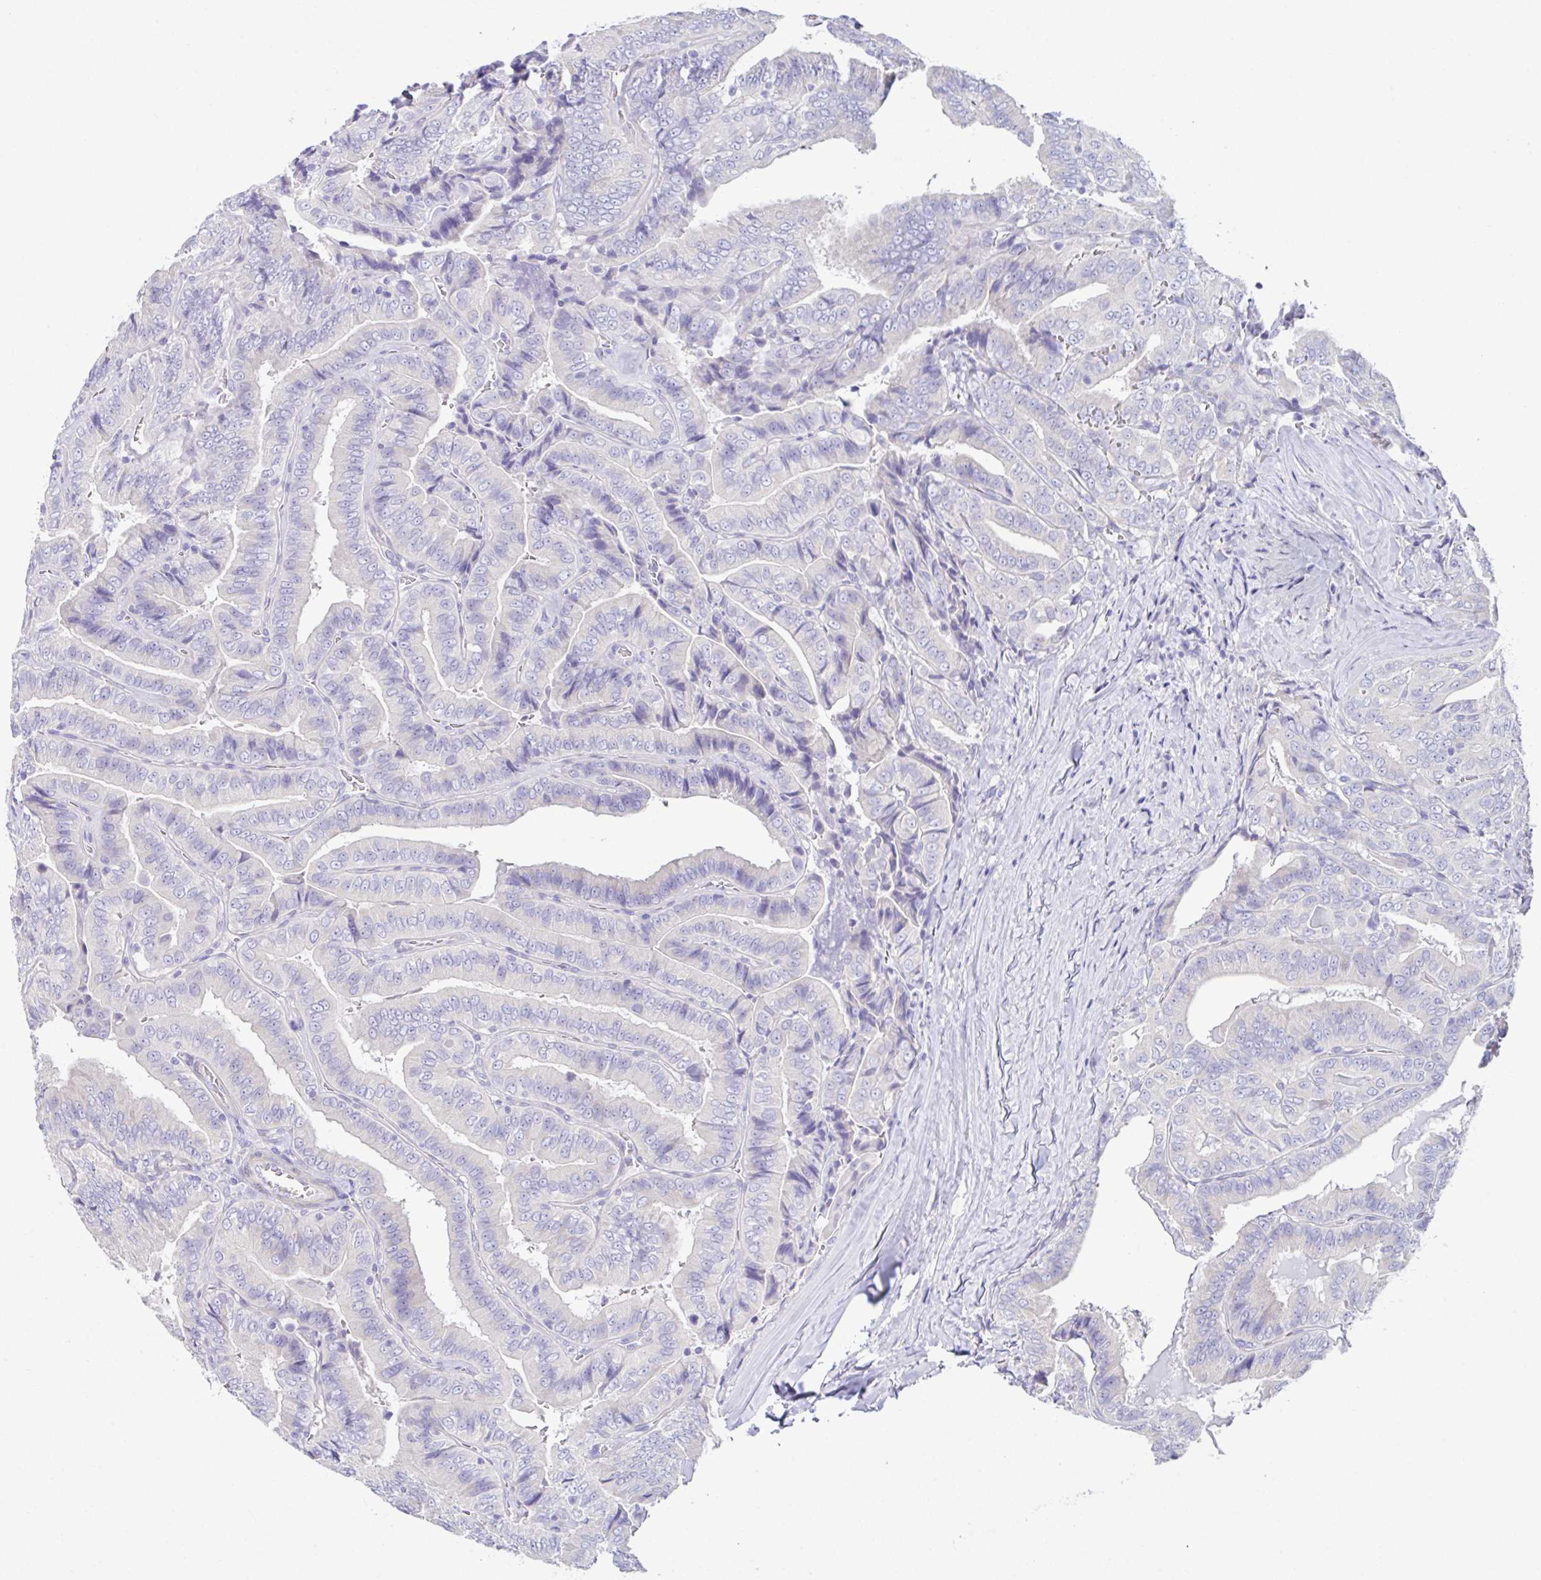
{"staining": {"intensity": "negative", "quantity": "none", "location": "none"}, "tissue": "thyroid cancer", "cell_type": "Tumor cells", "image_type": "cancer", "snomed": [{"axis": "morphology", "description": "Papillary adenocarcinoma, NOS"}, {"axis": "topography", "description": "Thyroid gland"}], "caption": "A high-resolution micrograph shows immunohistochemistry staining of thyroid cancer, which demonstrates no significant staining in tumor cells.", "gene": "MED11", "patient": {"sex": "male", "age": 61}}